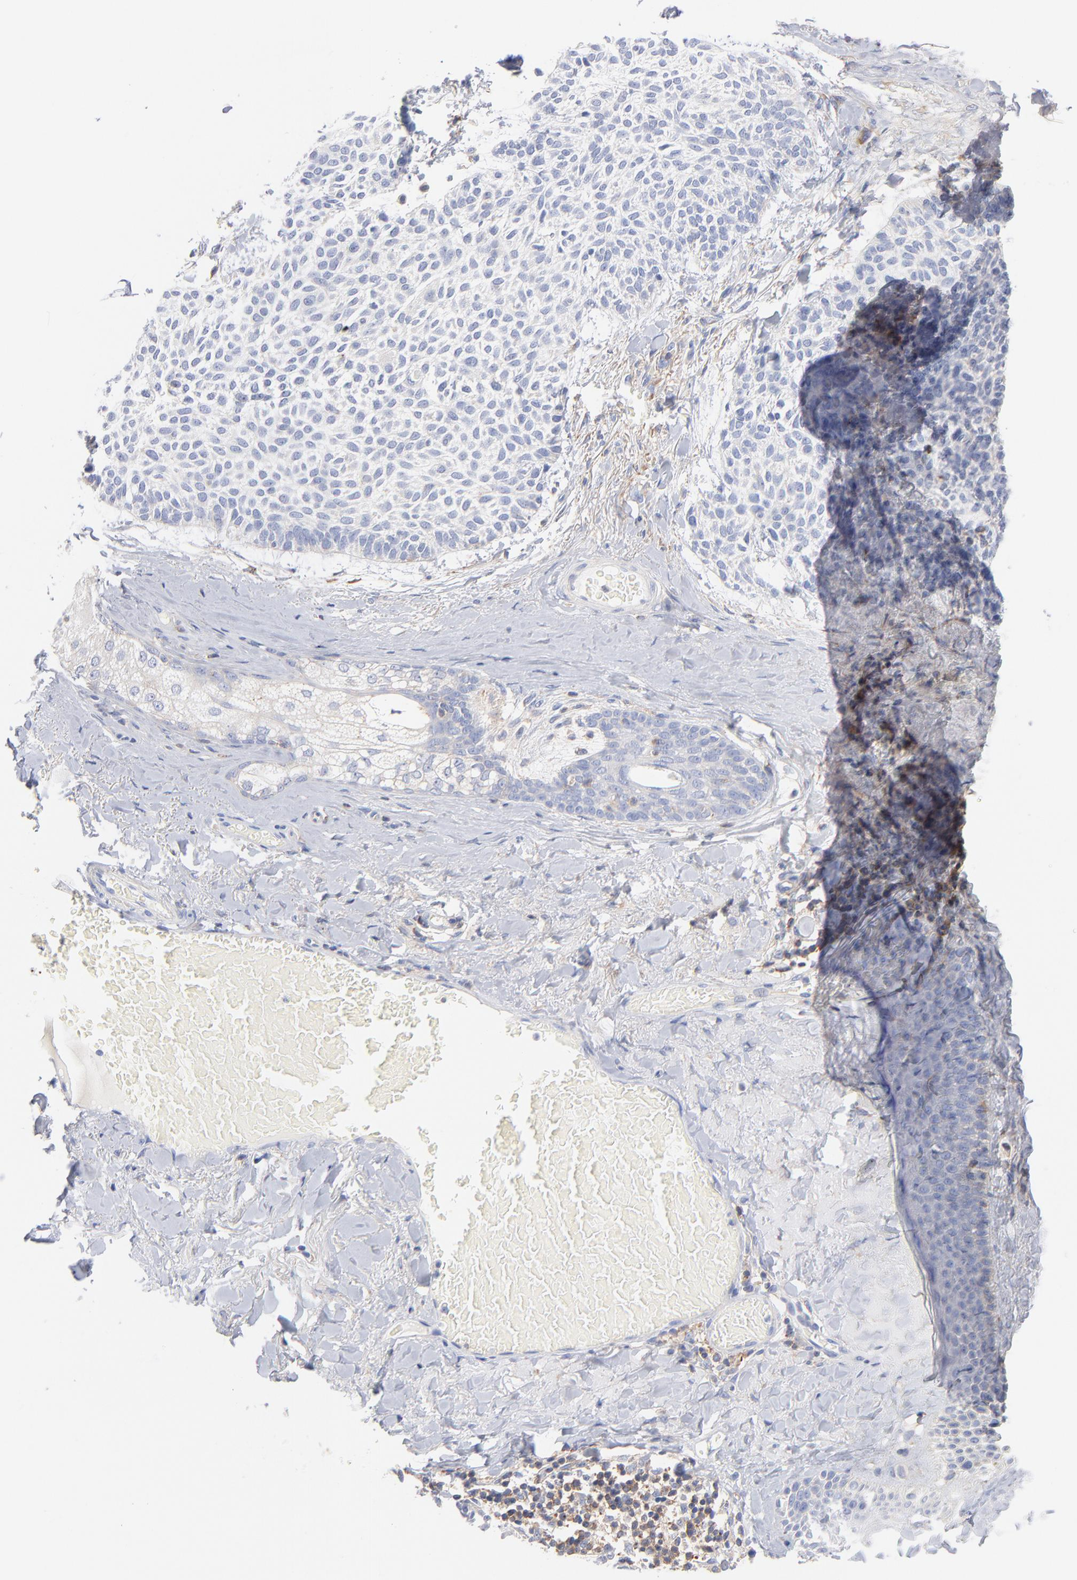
{"staining": {"intensity": "negative", "quantity": "none", "location": "none"}, "tissue": "skin cancer", "cell_type": "Tumor cells", "image_type": "cancer", "snomed": [{"axis": "morphology", "description": "Normal tissue, NOS"}, {"axis": "morphology", "description": "Basal cell carcinoma"}, {"axis": "topography", "description": "Skin"}], "caption": "Photomicrograph shows no protein positivity in tumor cells of skin cancer tissue.", "gene": "SEPTIN6", "patient": {"sex": "female", "age": 70}}